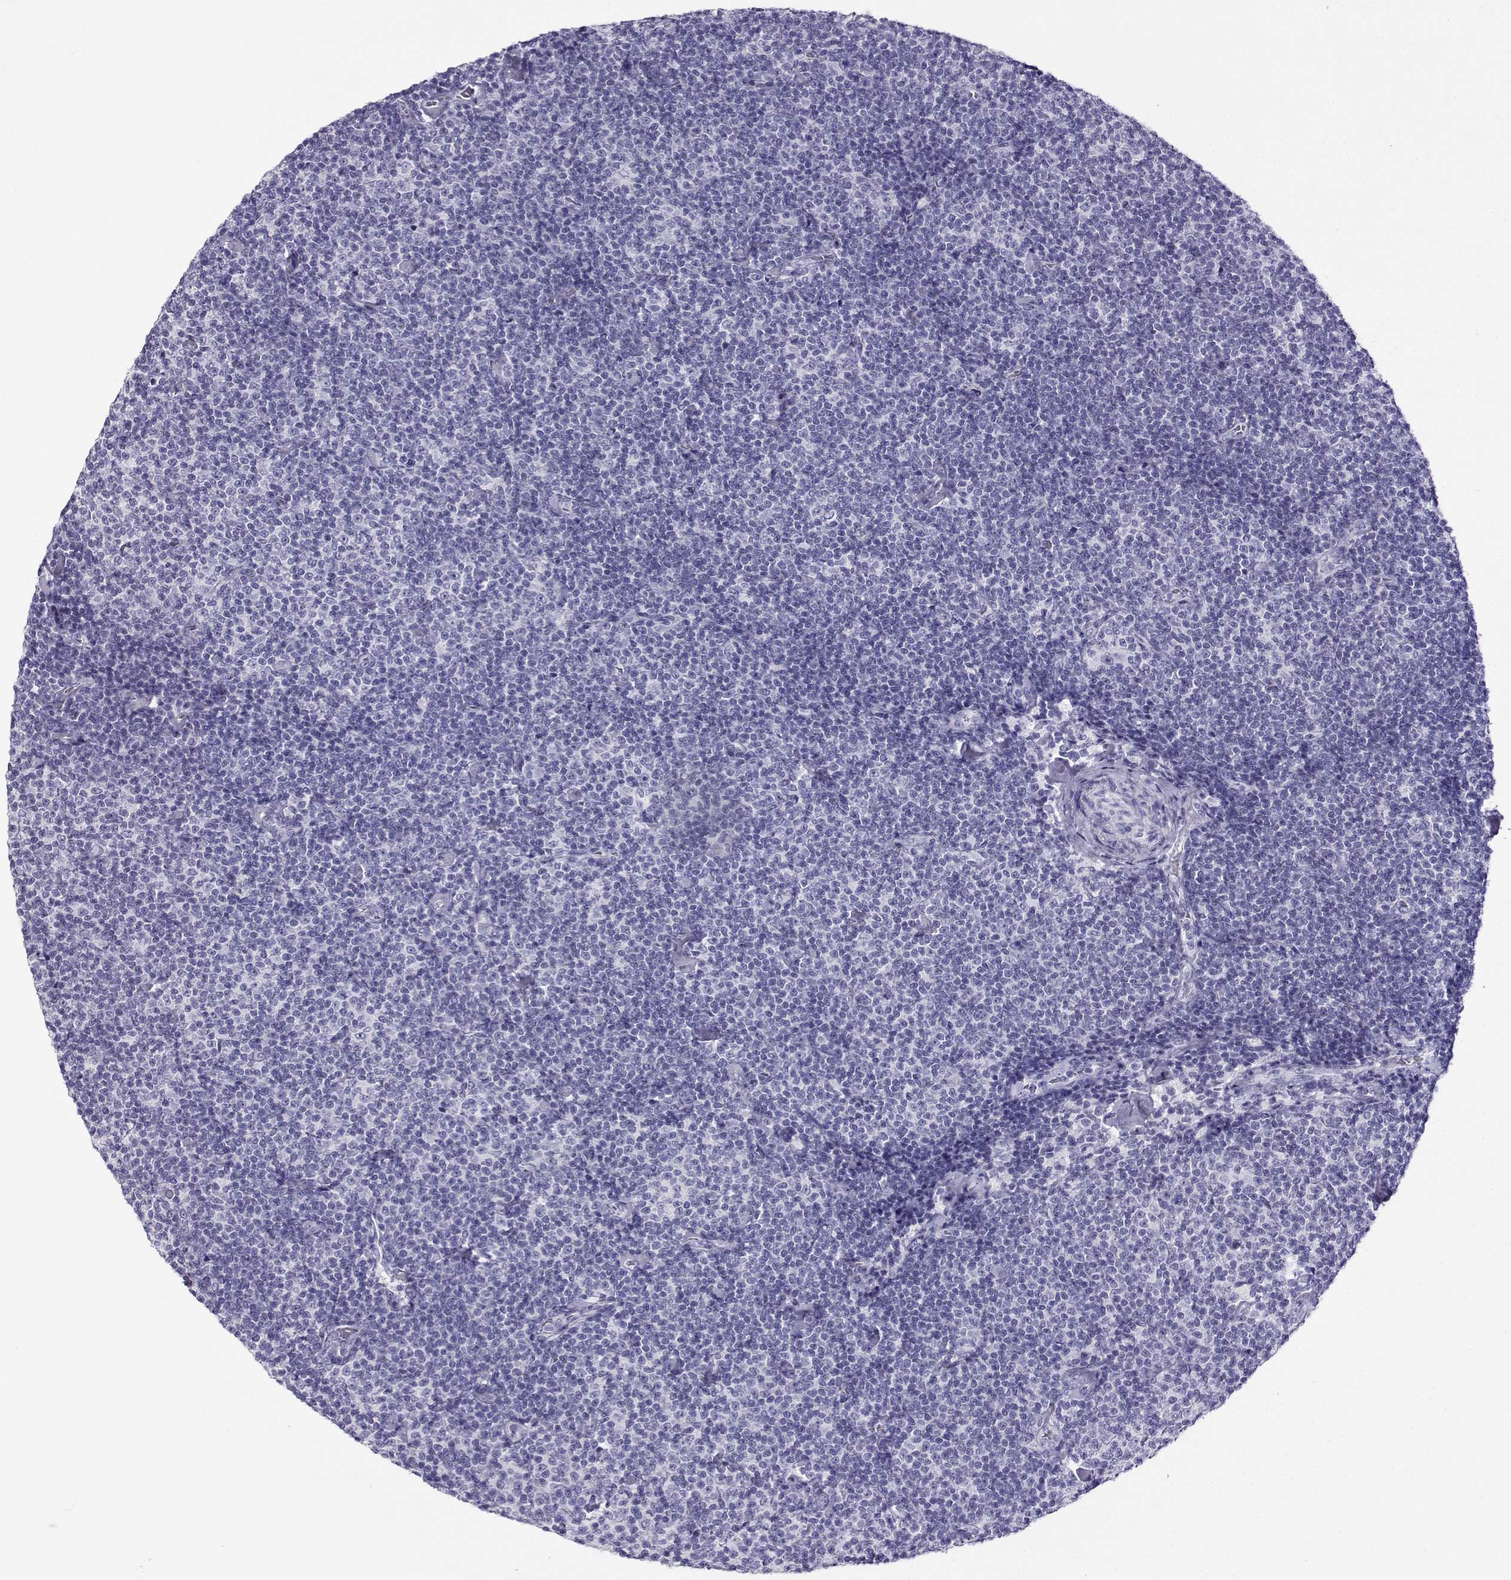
{"staining": {"intensity": "negative", "quantity": "none", "location": "none"}, "tissue": "lymphoma", "cell_type": "Tumor cells", "image_type": "cancer", "snomed": [{"axis": "morphology", "description": "Malignant lymphoma, non-Hodgkin's type, Low grade"}, {"axis": "topography", "description": "Lymph node"}], "caption": "This histopathology image is of lymphoma stained with immunohistochemistry (IHC) to label a protein in brown with the nuclei are counter-stained blue. There is no positivity in tumor cells.", "gene": "RHOXF2", "patient": {"sex": "male", "age": 81}}